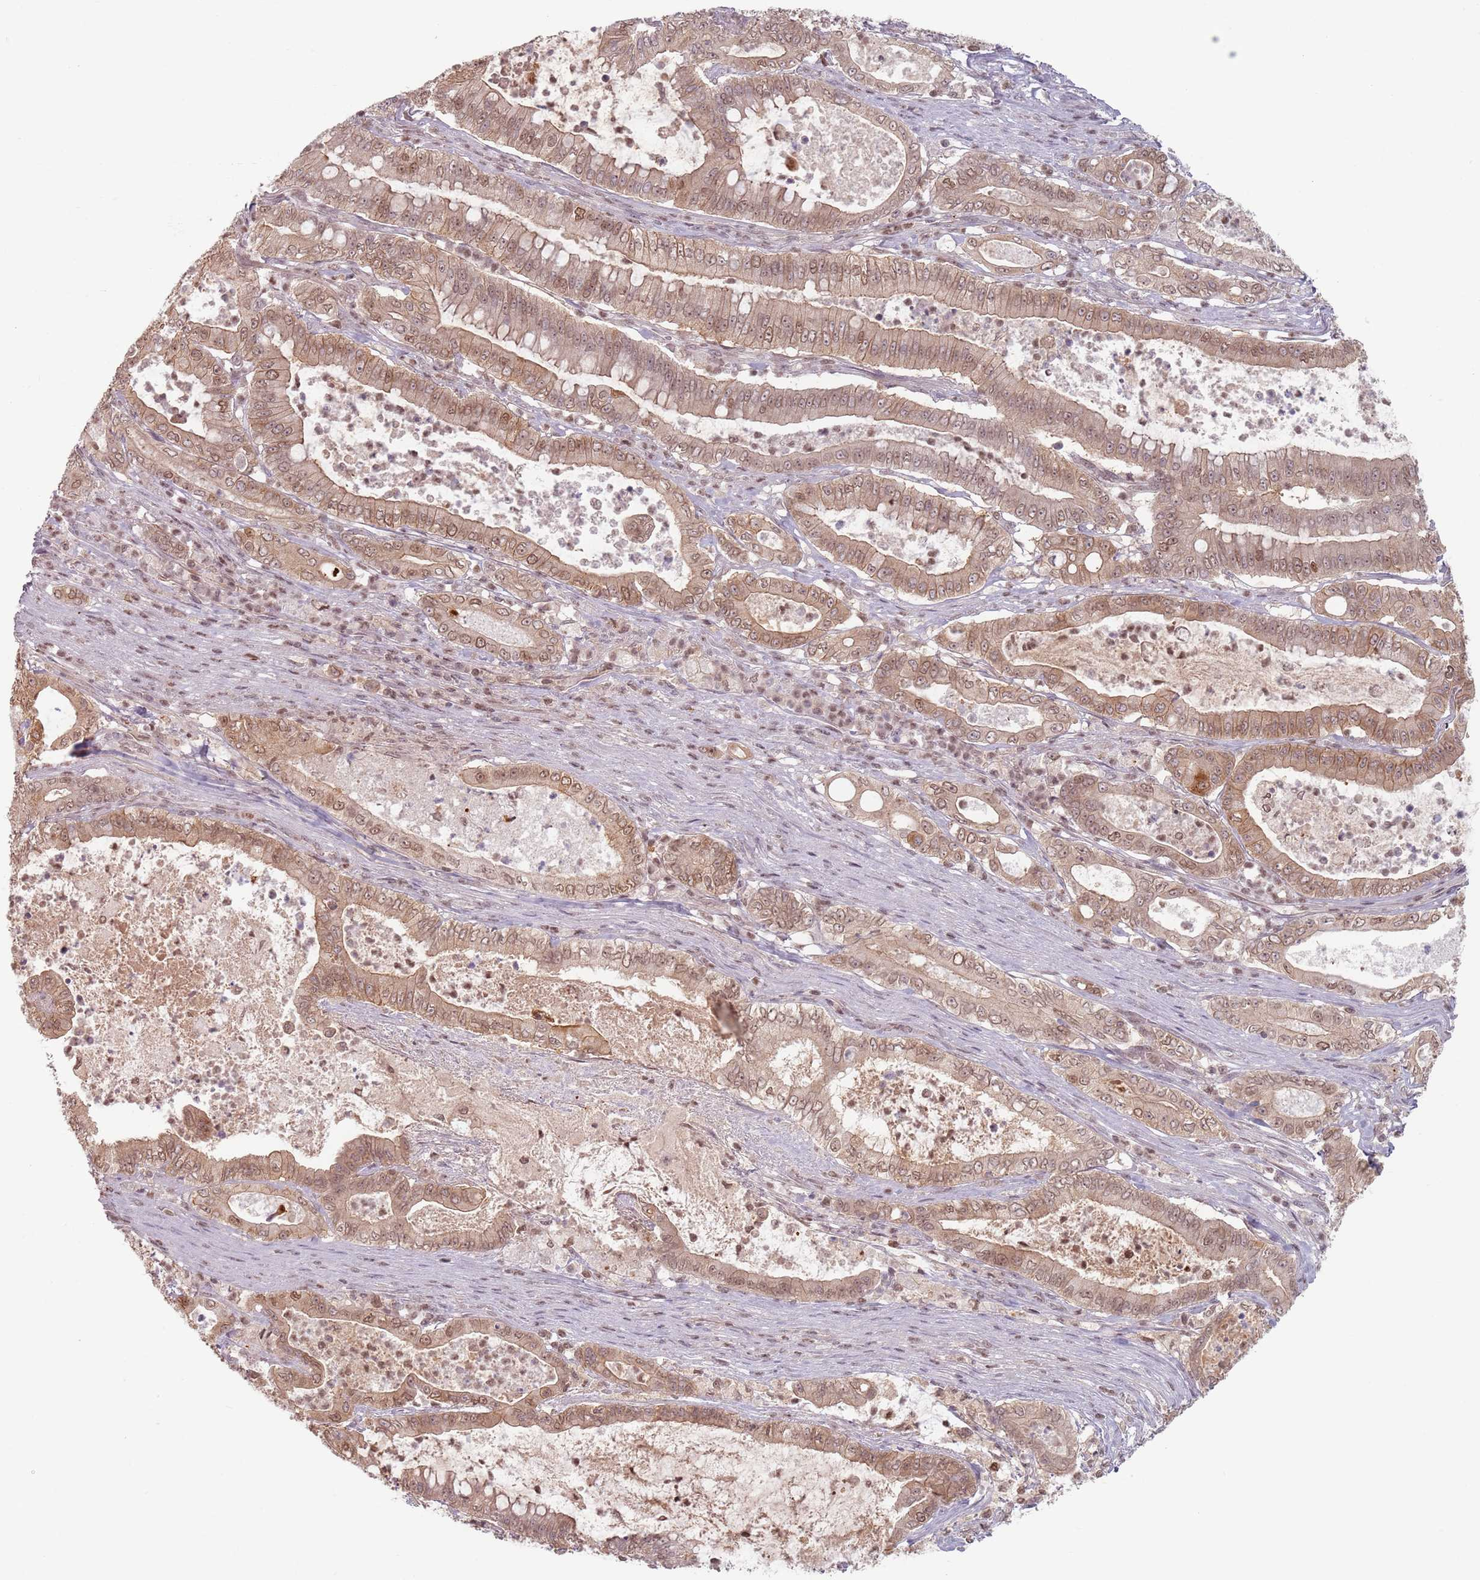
{"staining": {"intensity": "moderate", "quantity": ">75%", "location": "cytoplasmic/membranous,nuclear"}, "tissue": "pancreatic cancer", "cell_type": "Tumor cells", "image_type": "cancer", "snomed": [{"axis": "morphology", "description": "Adenocarcinoma, NOS"}, {"axis": "topography", "description": "Pancreas"}], "caption": "High-power microscopy captured an immunohistochemistry (IHC) image of adenocarcinoma (pancreatic), revealing moderate cytoplasmic/membranous and nuclear expression in about >75% of tumor cells.", "gene": "NUP50", "patient": {"sex": "male", "age": 71}}